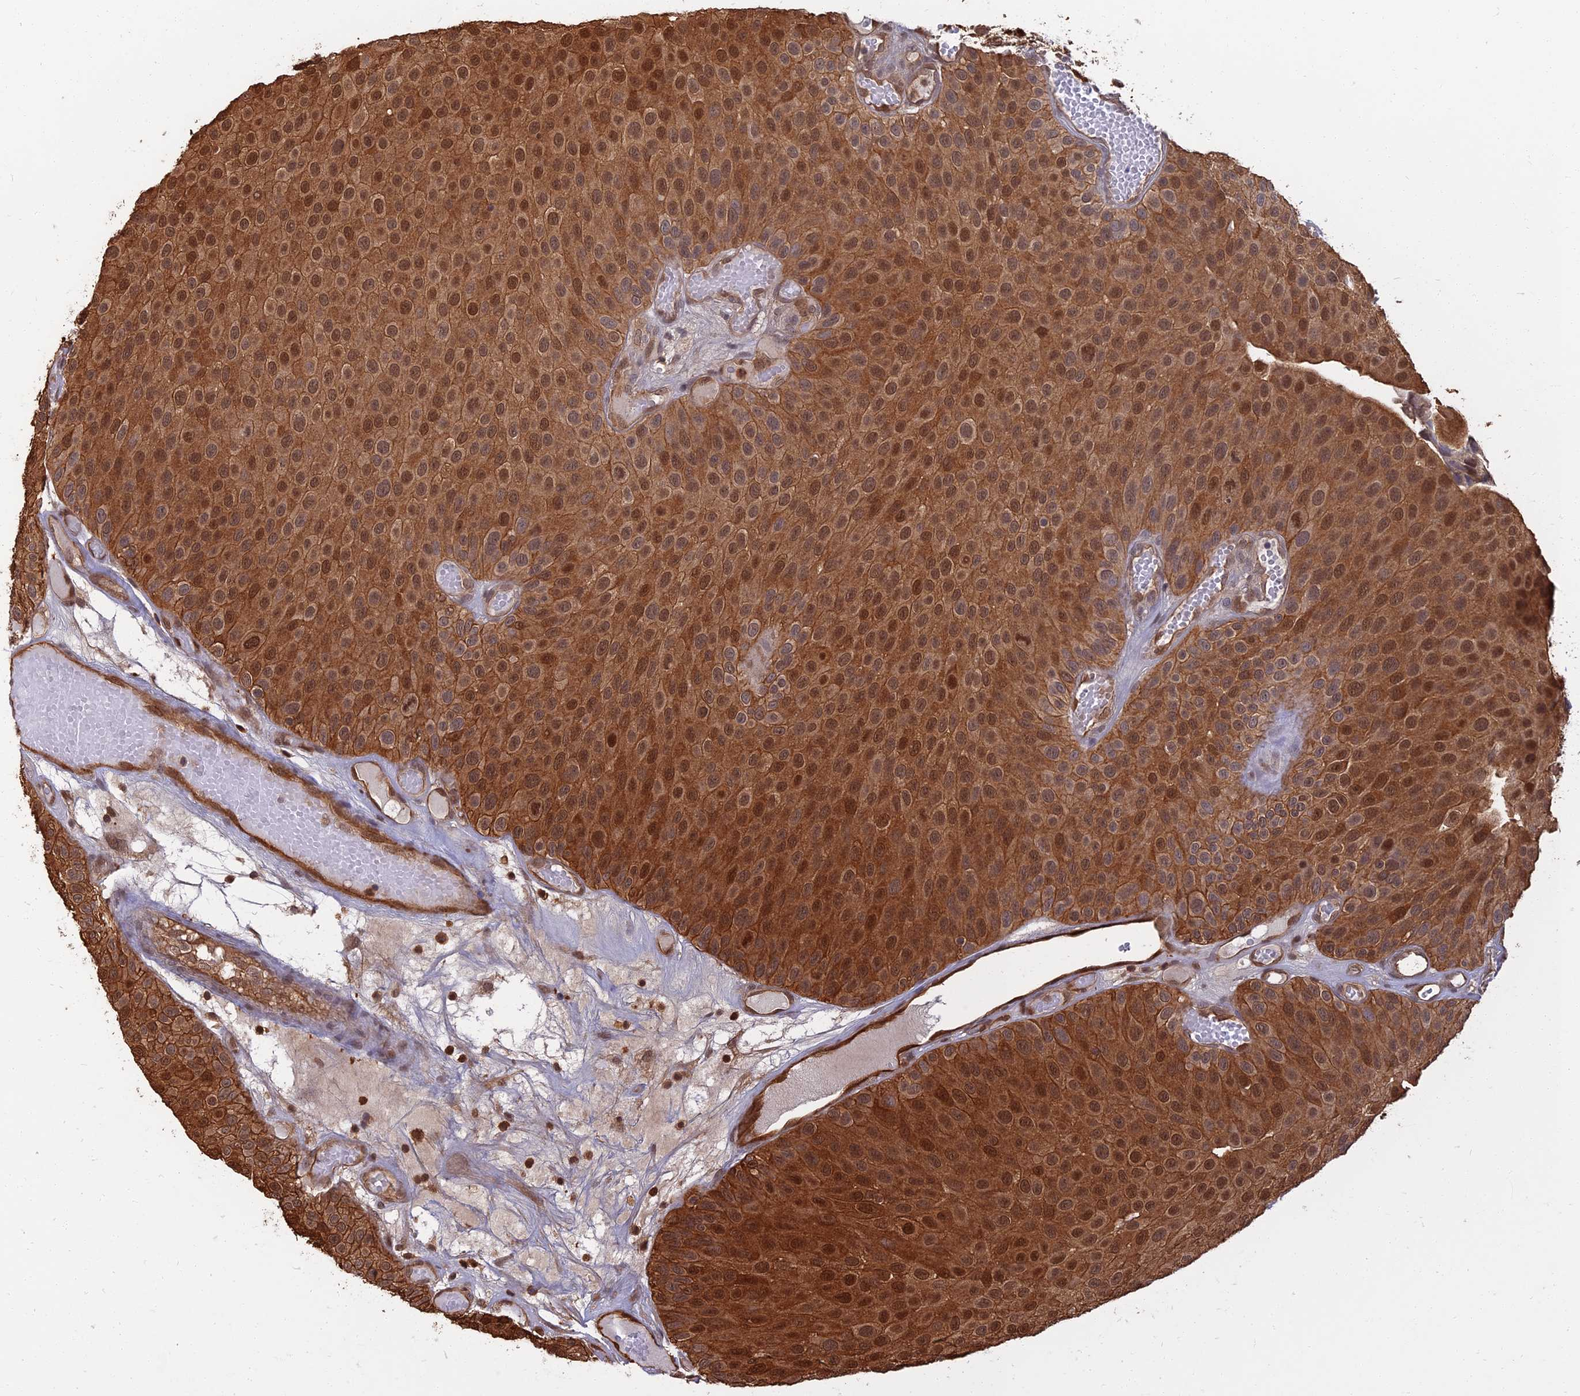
{"staining": {"intensity": "strong", "quantity": ">75%", "location": "cytoplasmic/membranous,nuclear"}, "tissue": "urothelial cancer", "cell_type": "Tumor cells", "image_type": "cancer", "snomed": [{"axis": "morphology", "description": "Urothelial carcinoma, Low grade"}, {"axis": "topography", "description": "Urinary bladder"}], "caption": "The micrograph shows staining of low-grade urothelial carcinoma, revealing strong cytoplasmic/membranous and nuclear protein expression (brown color) within tumor cells.", "gene": "LRRN3", "patient": {"sex": "male", "age": 89}}